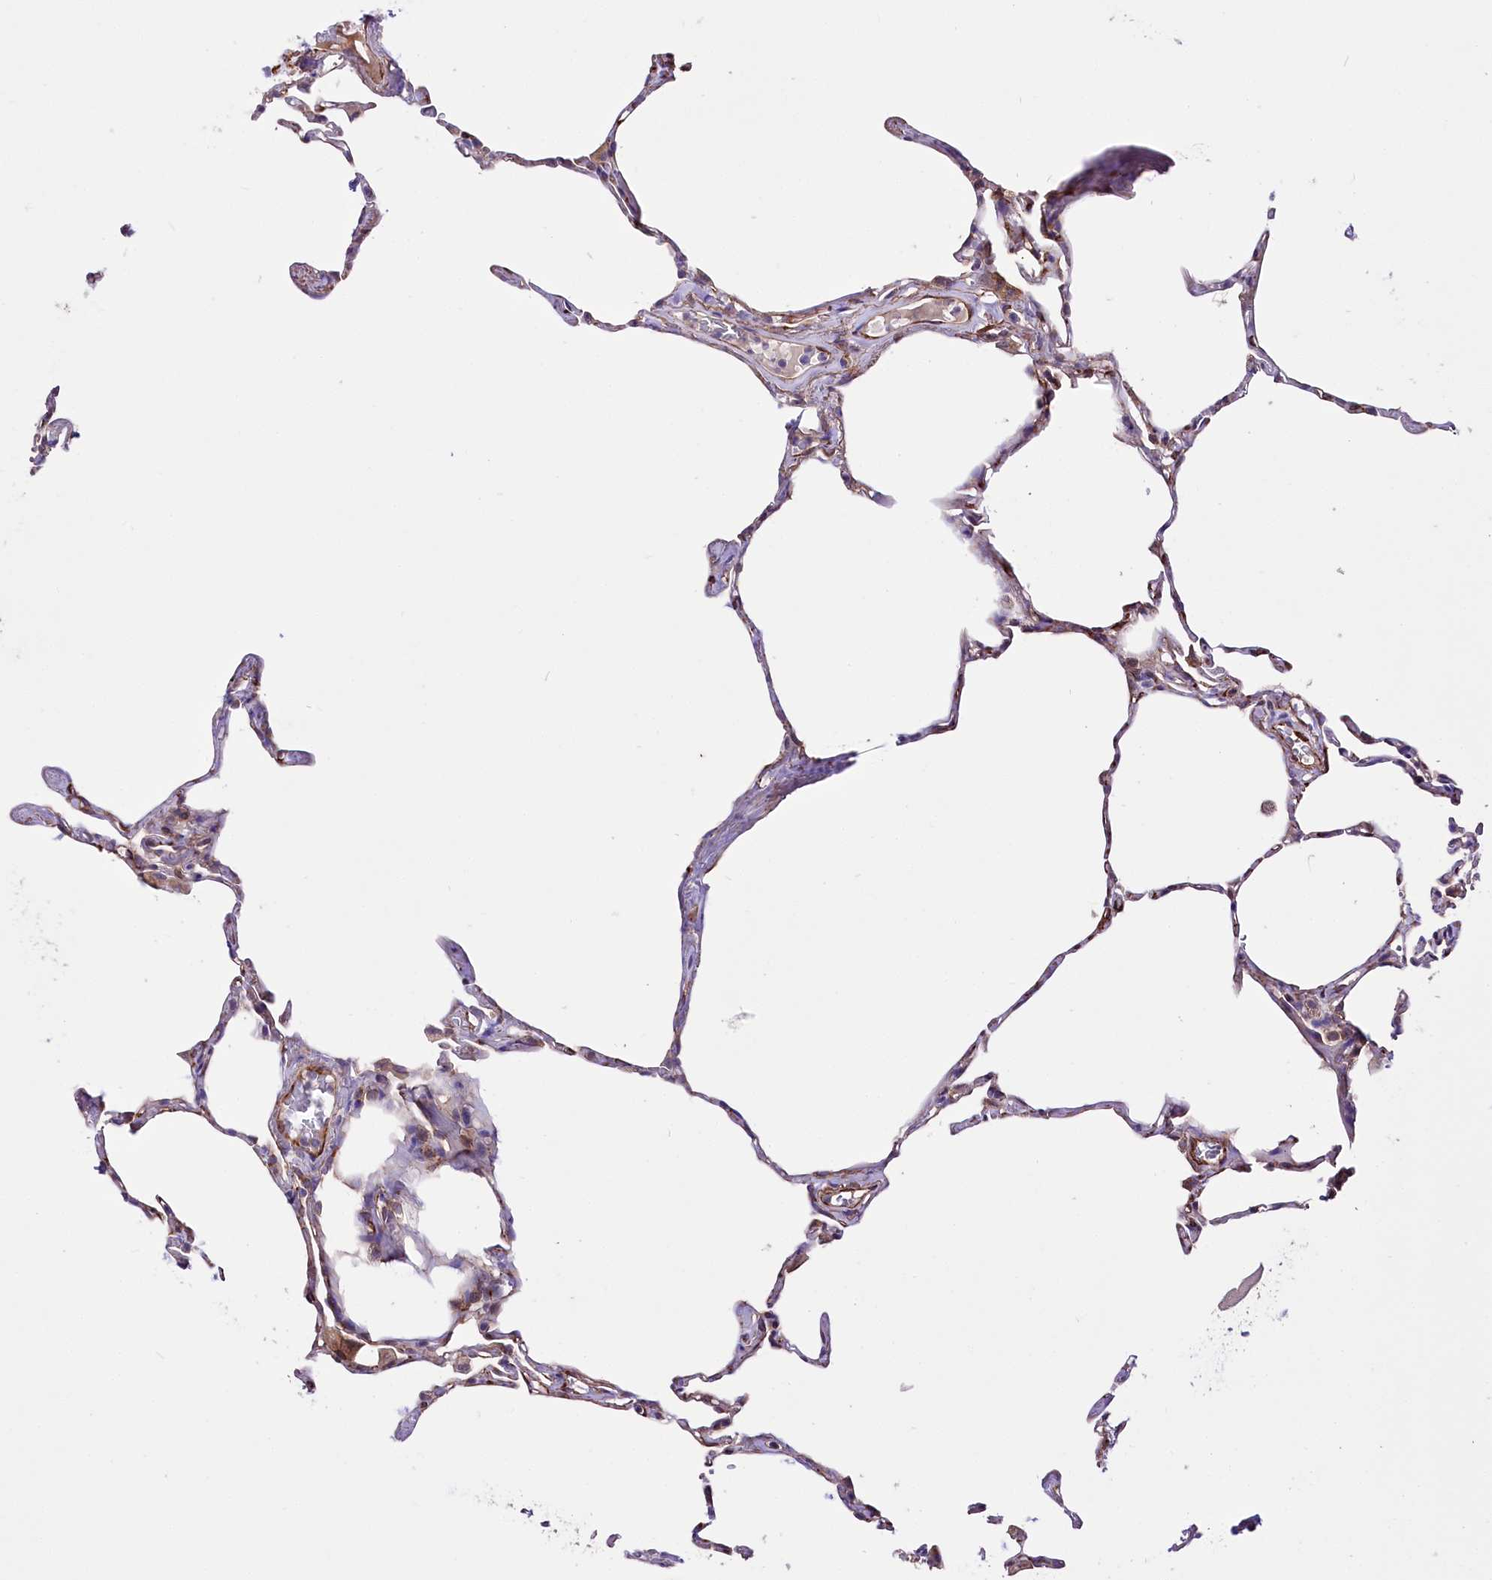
{"staining": {"intensity": "weak", "quantity": "25%-75%", "location": "cytoplasmic/membranous"}, "tissue": "lung", "cell_type": "Alveolar cells", "image_type": "normal", "snomed": [{"axis": "morphology", "description": "Normal tissue, NOS"}, {"axis": "topography", "description": "Lung"}], "caption": "DAB immunohistochemical staining of unremarkable lung displays weak cytoplasmic/membranous protein expression in approximately 25%-75% of alveolar cells.", "gene": "WWC1", "patient": {"sex": "male", "age": 65}}